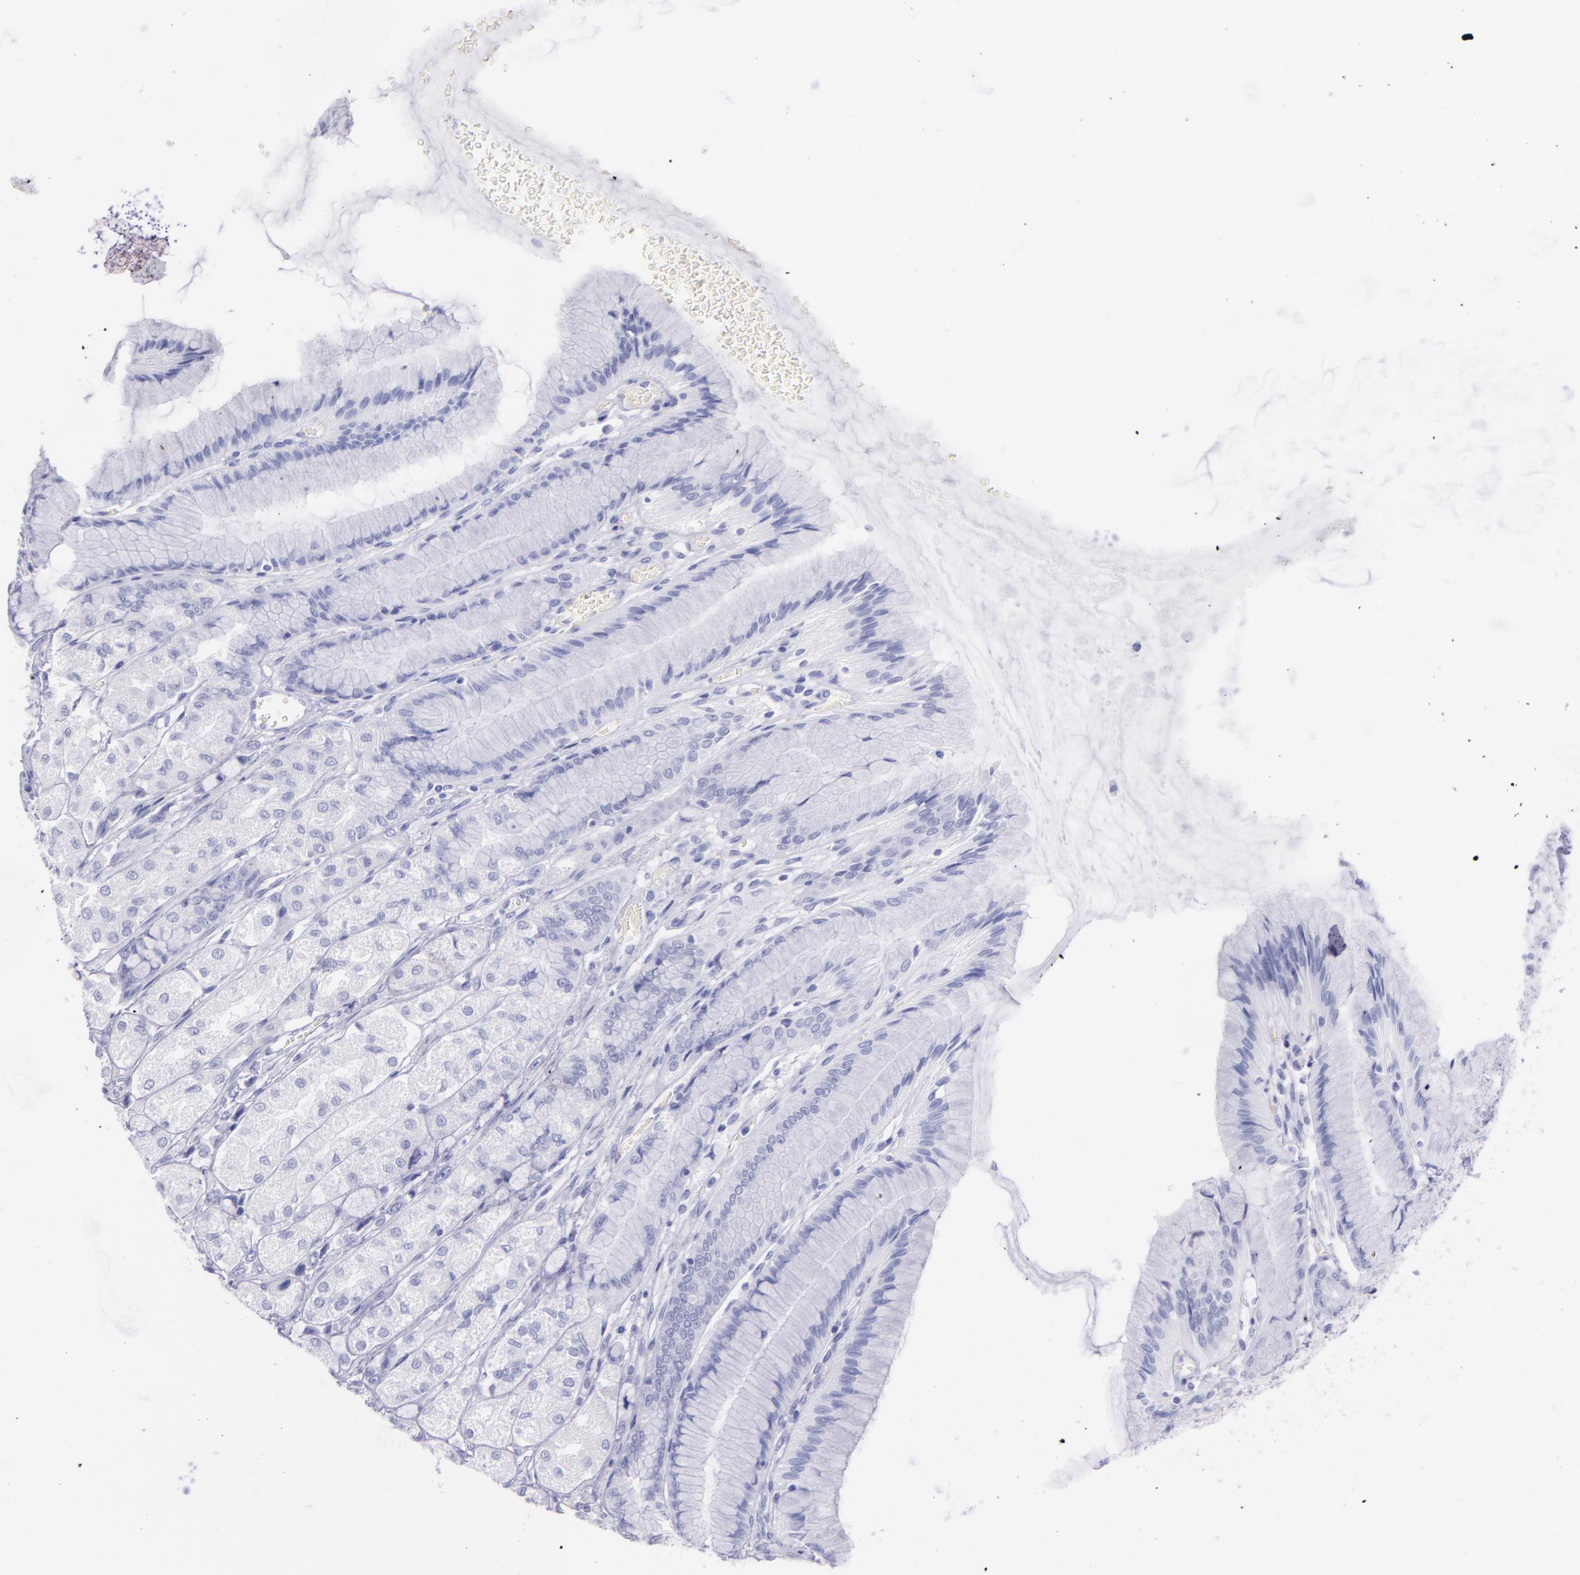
{"staining": {"intensity": "negative", "quantity": "none", "location": "none"}, "tissue": "stomach", "cell_type": "Glandular cells", "image_type": "normal", "snomed": [{"axis": "morphology", "description": "Normal tissue, NOS"}, {"axis": "morphology", "description": "Adenocarcinoma, NOS"}, {"axis": "topography", "description": "Stomach"}, {"axis": "topography", "description": "Stomach, lower"}], "caption": "High power microscopy photomicrograph of an IHC micrograph of normal stomach, revealing no significant positivity in glandular cells.", "gene": "SFTPA2", "patient": {"sex": "female", "age": 65}}